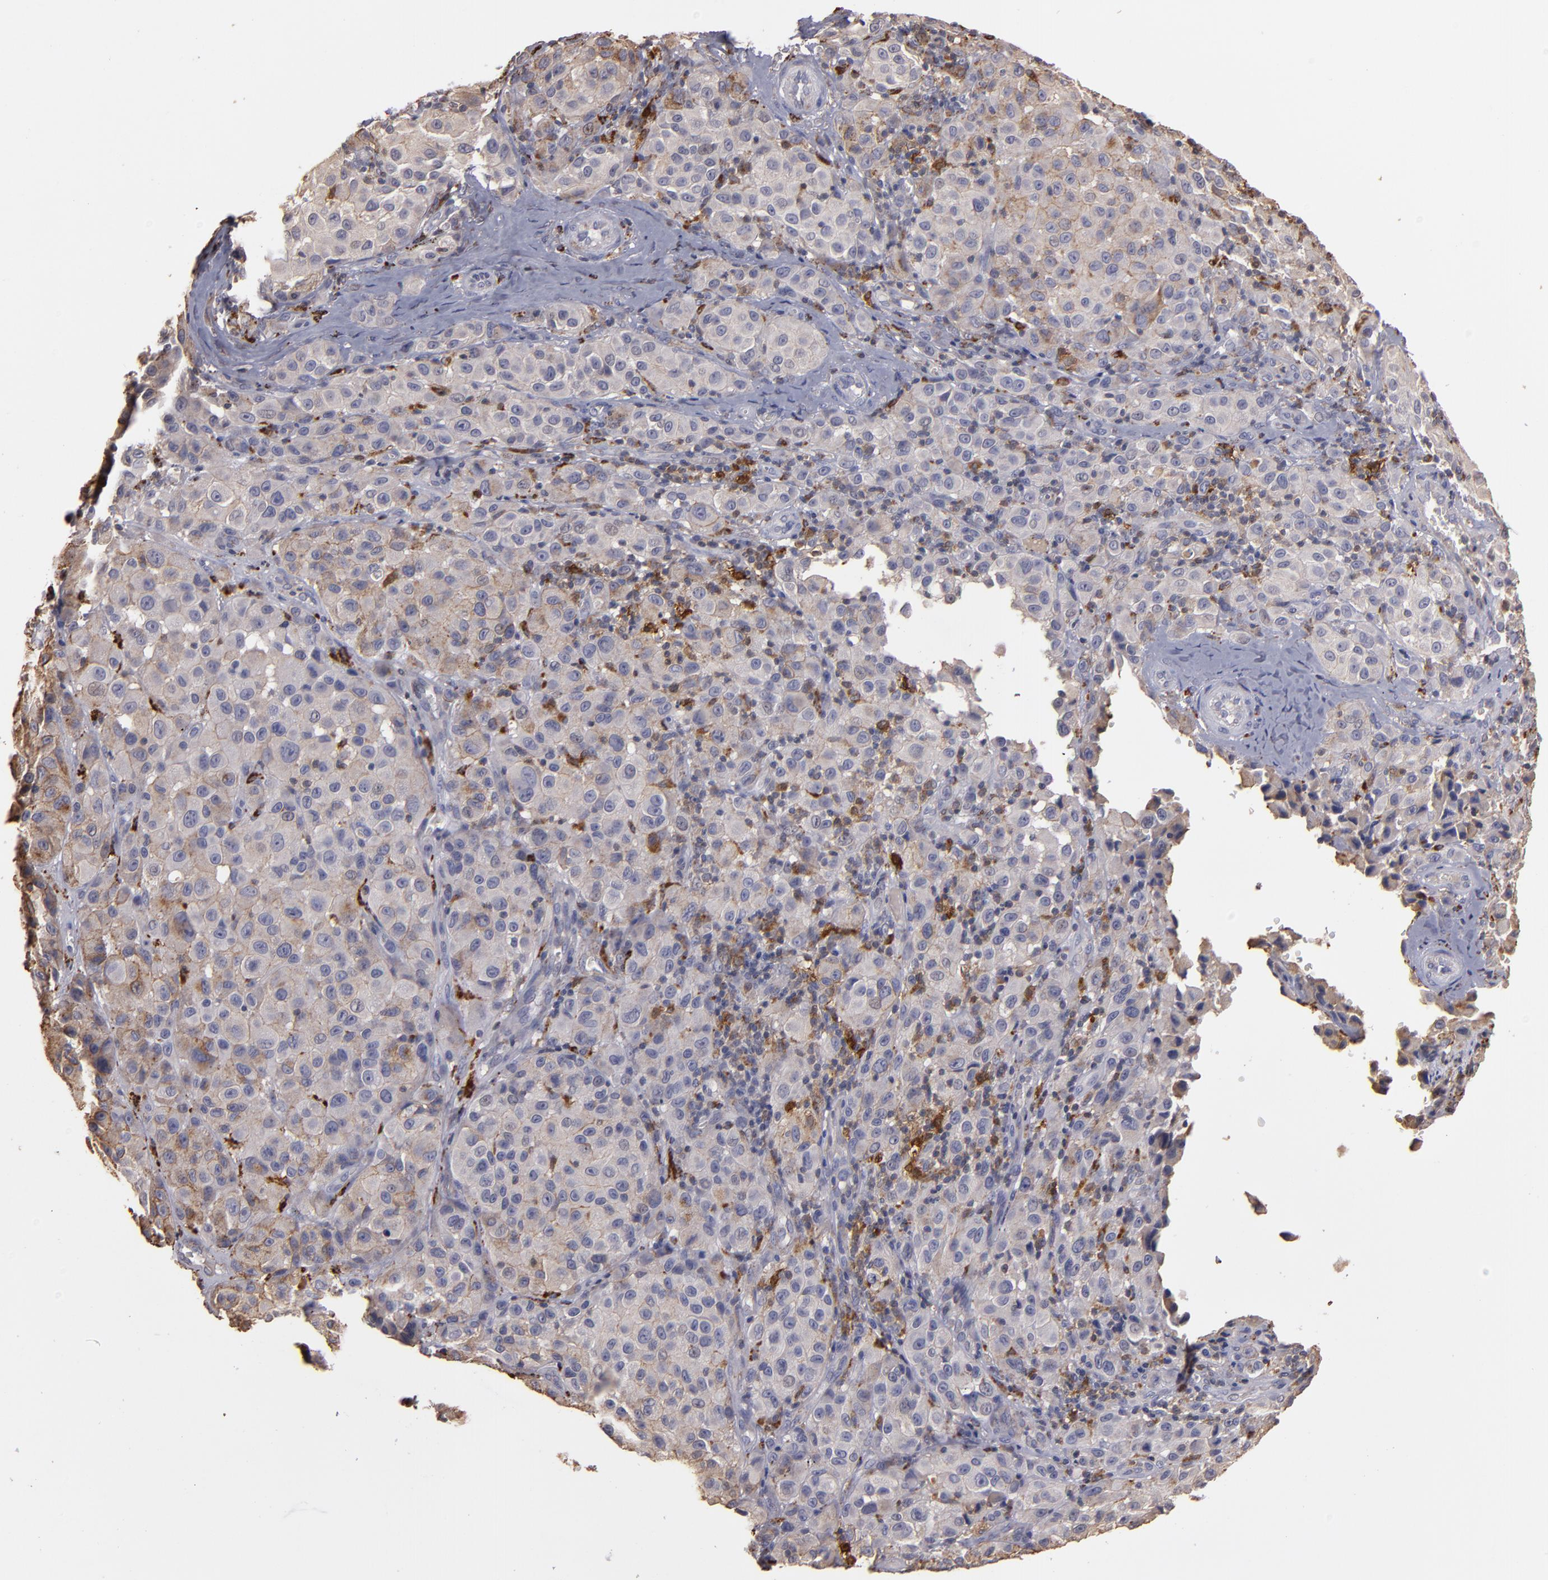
{"staining": {"intensity": "weak", "quantity": "25%-75%", "location": "cytoplasmic/membranous"}, "tissue": "melanoma", "cell_type": "Tumor cells", "image_type": "cancer", "snomed": [{"axis": "morphology", "description": "Malignant melanoma, NOS"}, {"axis": "topography", "description": "Skin"}], "caption": "Immunohistochemistry (DAB) staining of human melanoma displays weak cytoplasmic/membranous protein staining in approximately 25%-75% of tumor cells.", "gene": "TRAF1", "patient": {"sex": "female", "age": 21}}